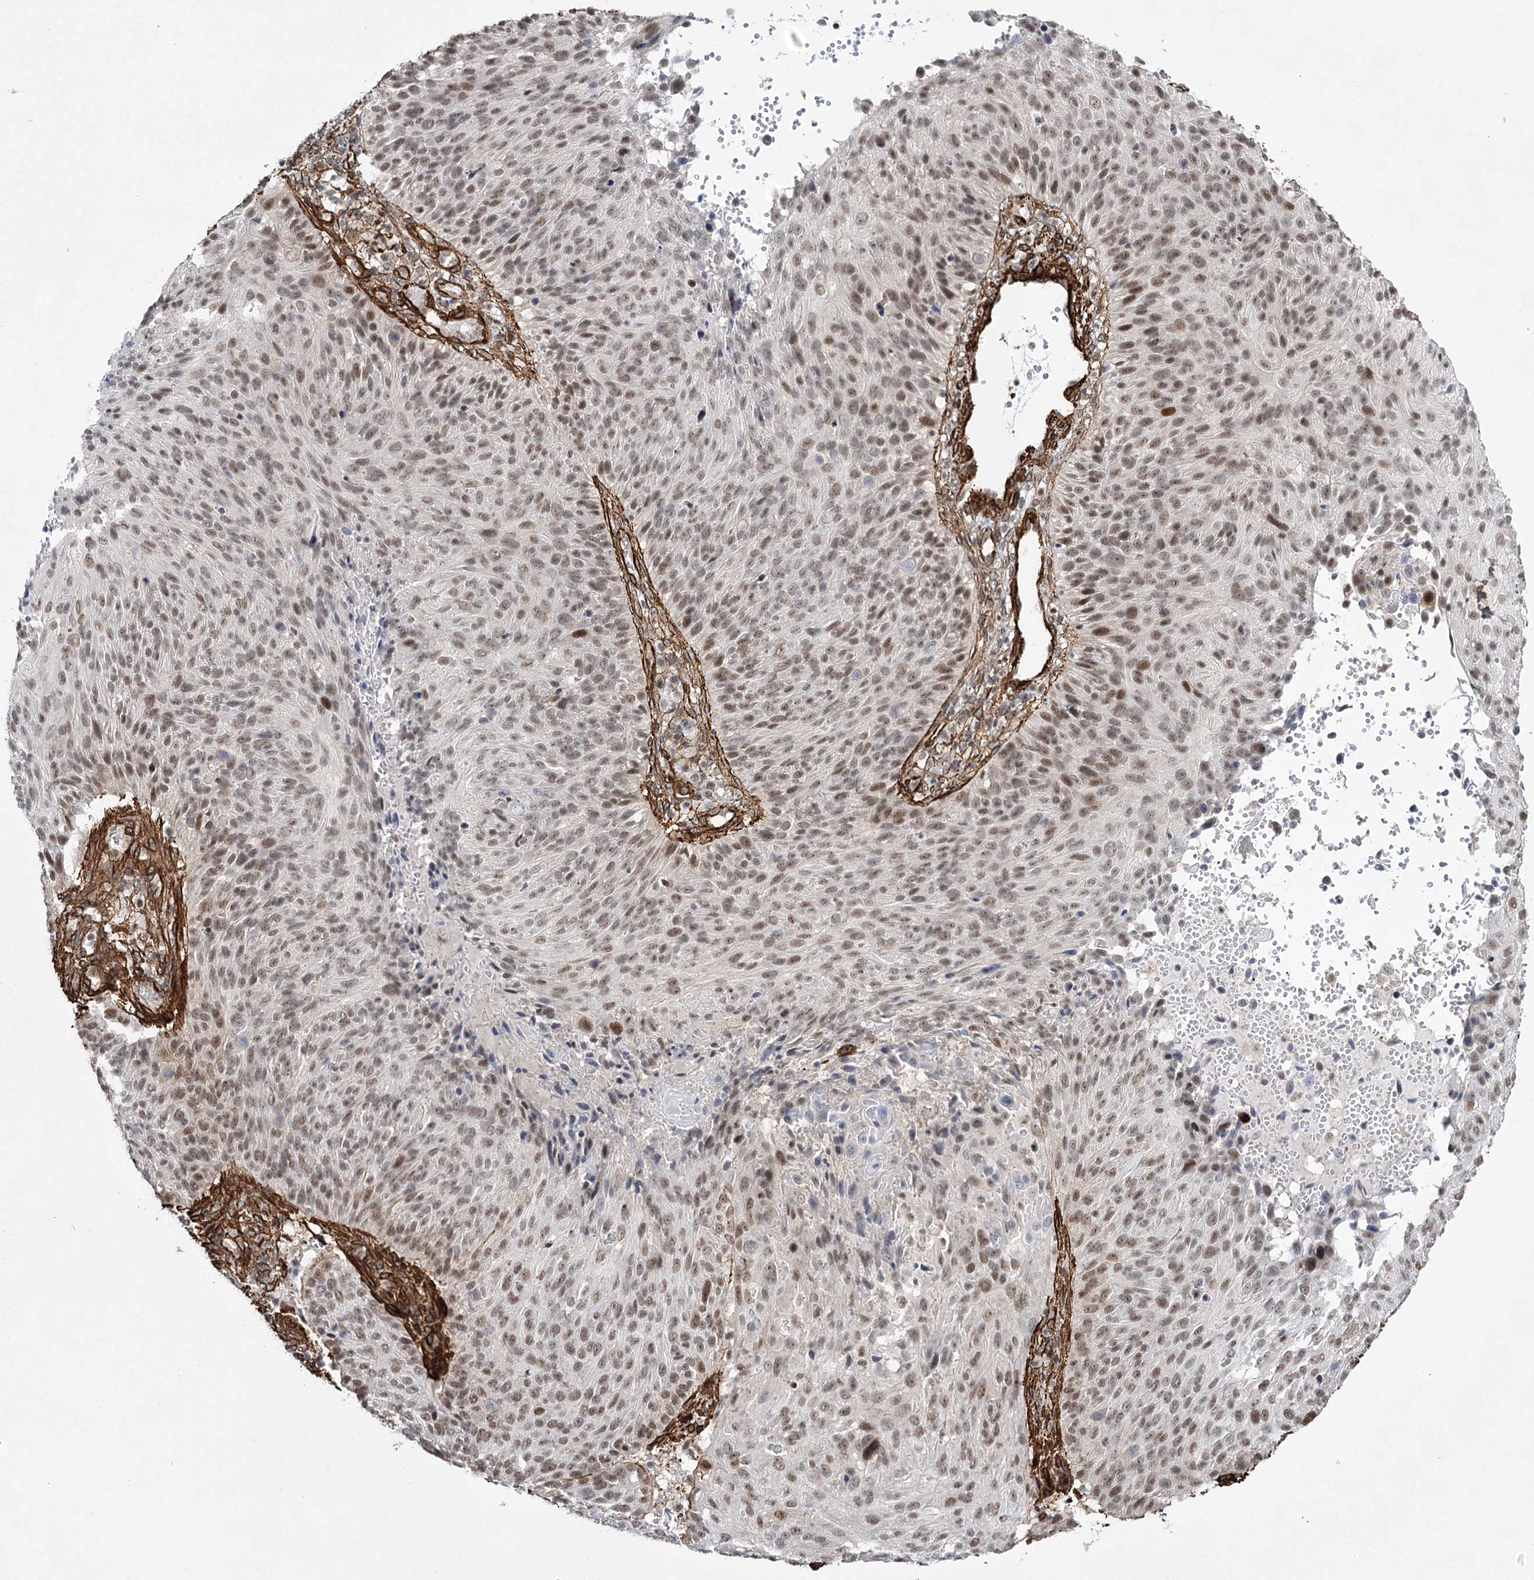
{"staining": {"intensity": "moderate", "quantity": "25%-75%", "location": "nuclear"}, "tissue": "cervical cancer", "cell_type": "Tumor cells", "image_type": "cancer", "snomed": [{"axis": "morphology", "description": "Squamous cell carcinoma, NOS"}, {"axis": "topography", "description": "Cervix"}], "caption": "IHC histopathology image of neoplastic tissue: human cervical squamous cell carcinoma stained using immunohistochemistry displays medium levels of moderate protein expression localized specifically in the nuclear of tumor cells, appearing as a nuclear brown color.", "gene": "CWF19L1", "patient": {"sex": "female", "age": 74}}